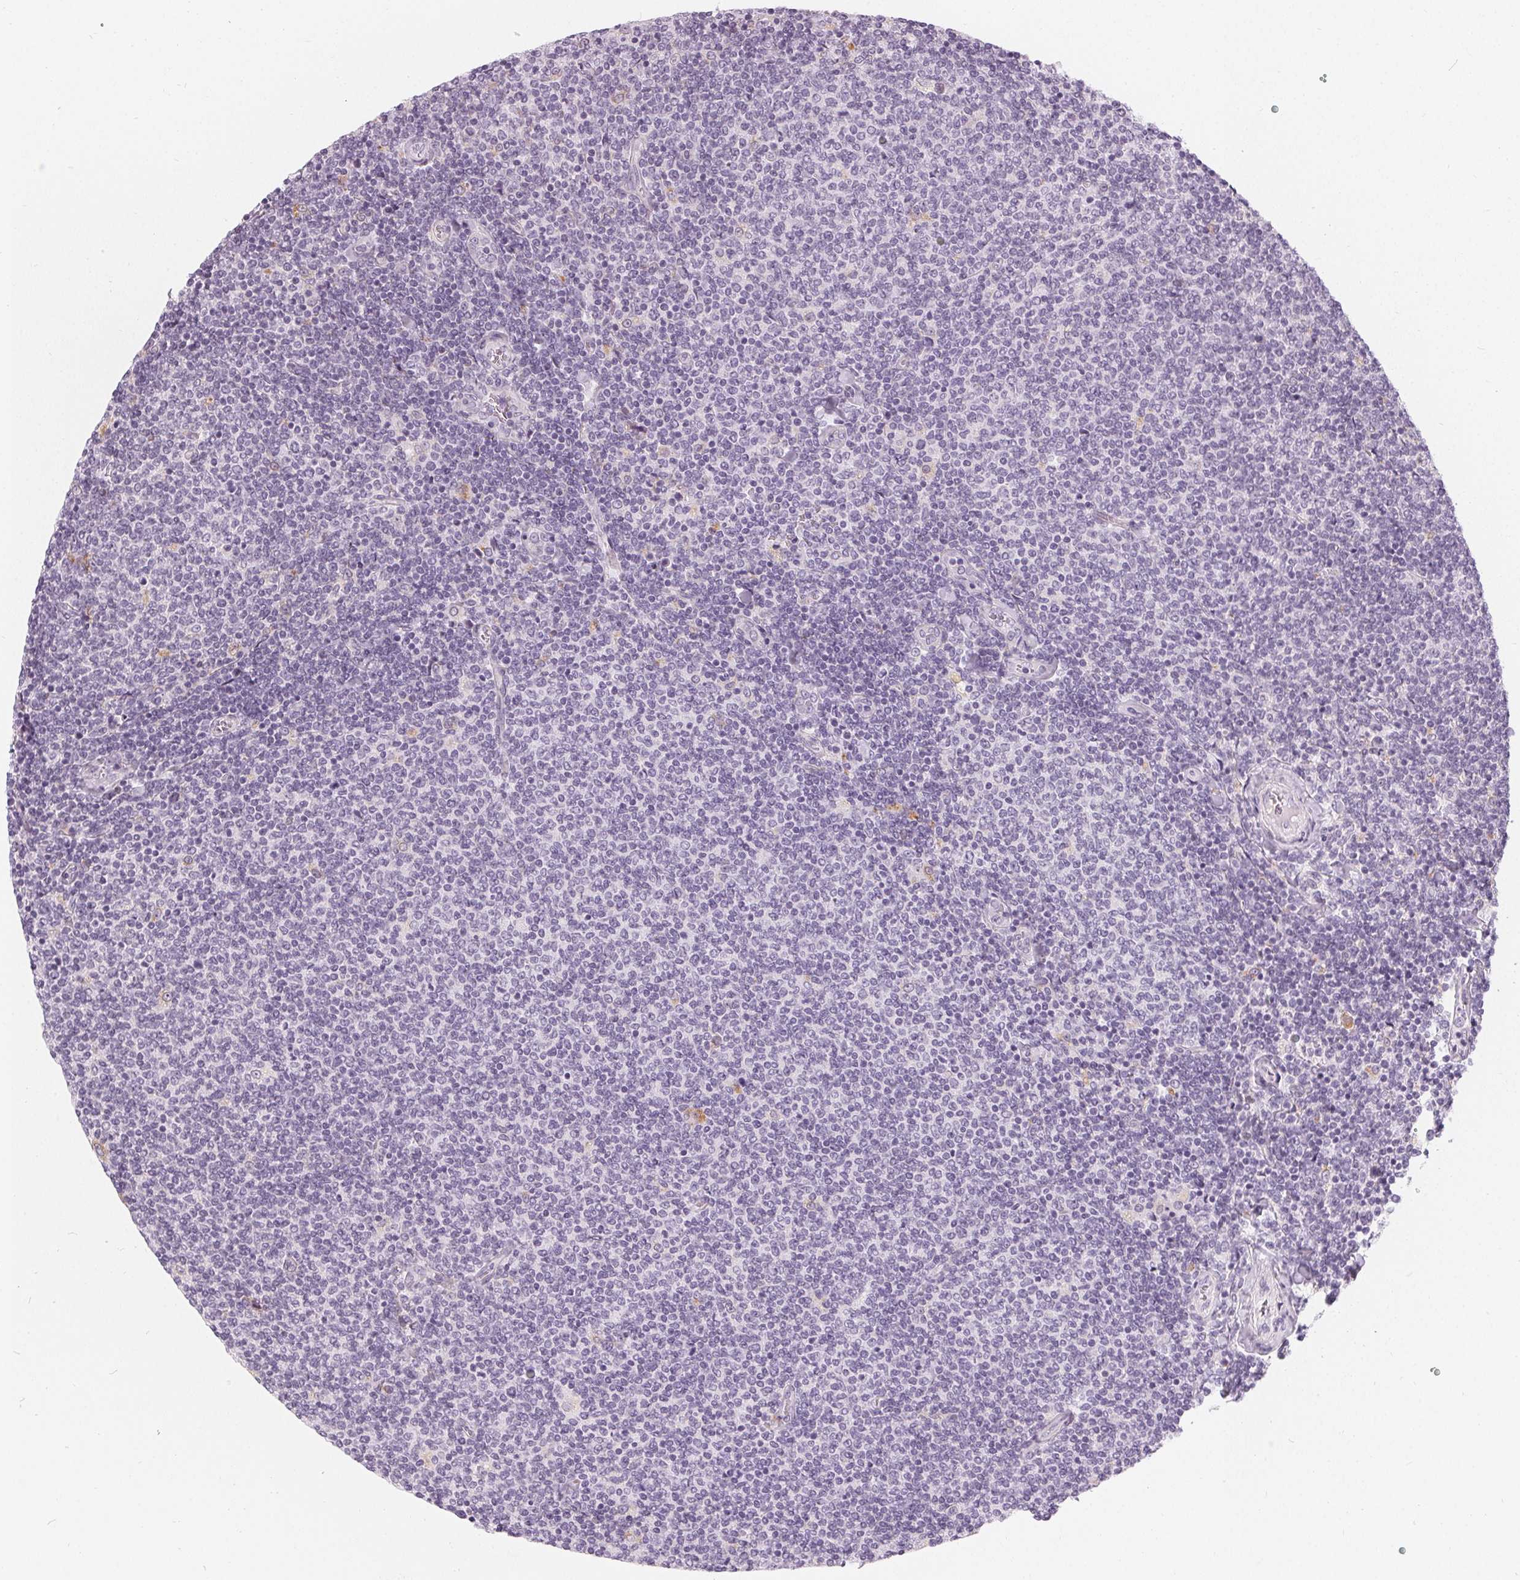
{"staining": {"intensity": "negative", "quantity": "none", "location": "none"}, "tissue": "lymphoma", "cell_type": "Tumor cells", "image_type": "cancer", "snomed": [{"axis": "morphology", "description": "Malignant lymphoma, non-Hodgkin's type, Low grade"}, {"axis": "topography", "description": "Lymph node"}], "caption": "The histopathology image displays no significant positivity in tumor cells of low-grade malignant lymphoma, non-Hodgkin's type. (DAB (3,3'-diaminobenzidine) immunohistochemistry with hematoxylin counter stain).", "gene": "HOPX", "patient": {"sex": "male", "age": 52}}